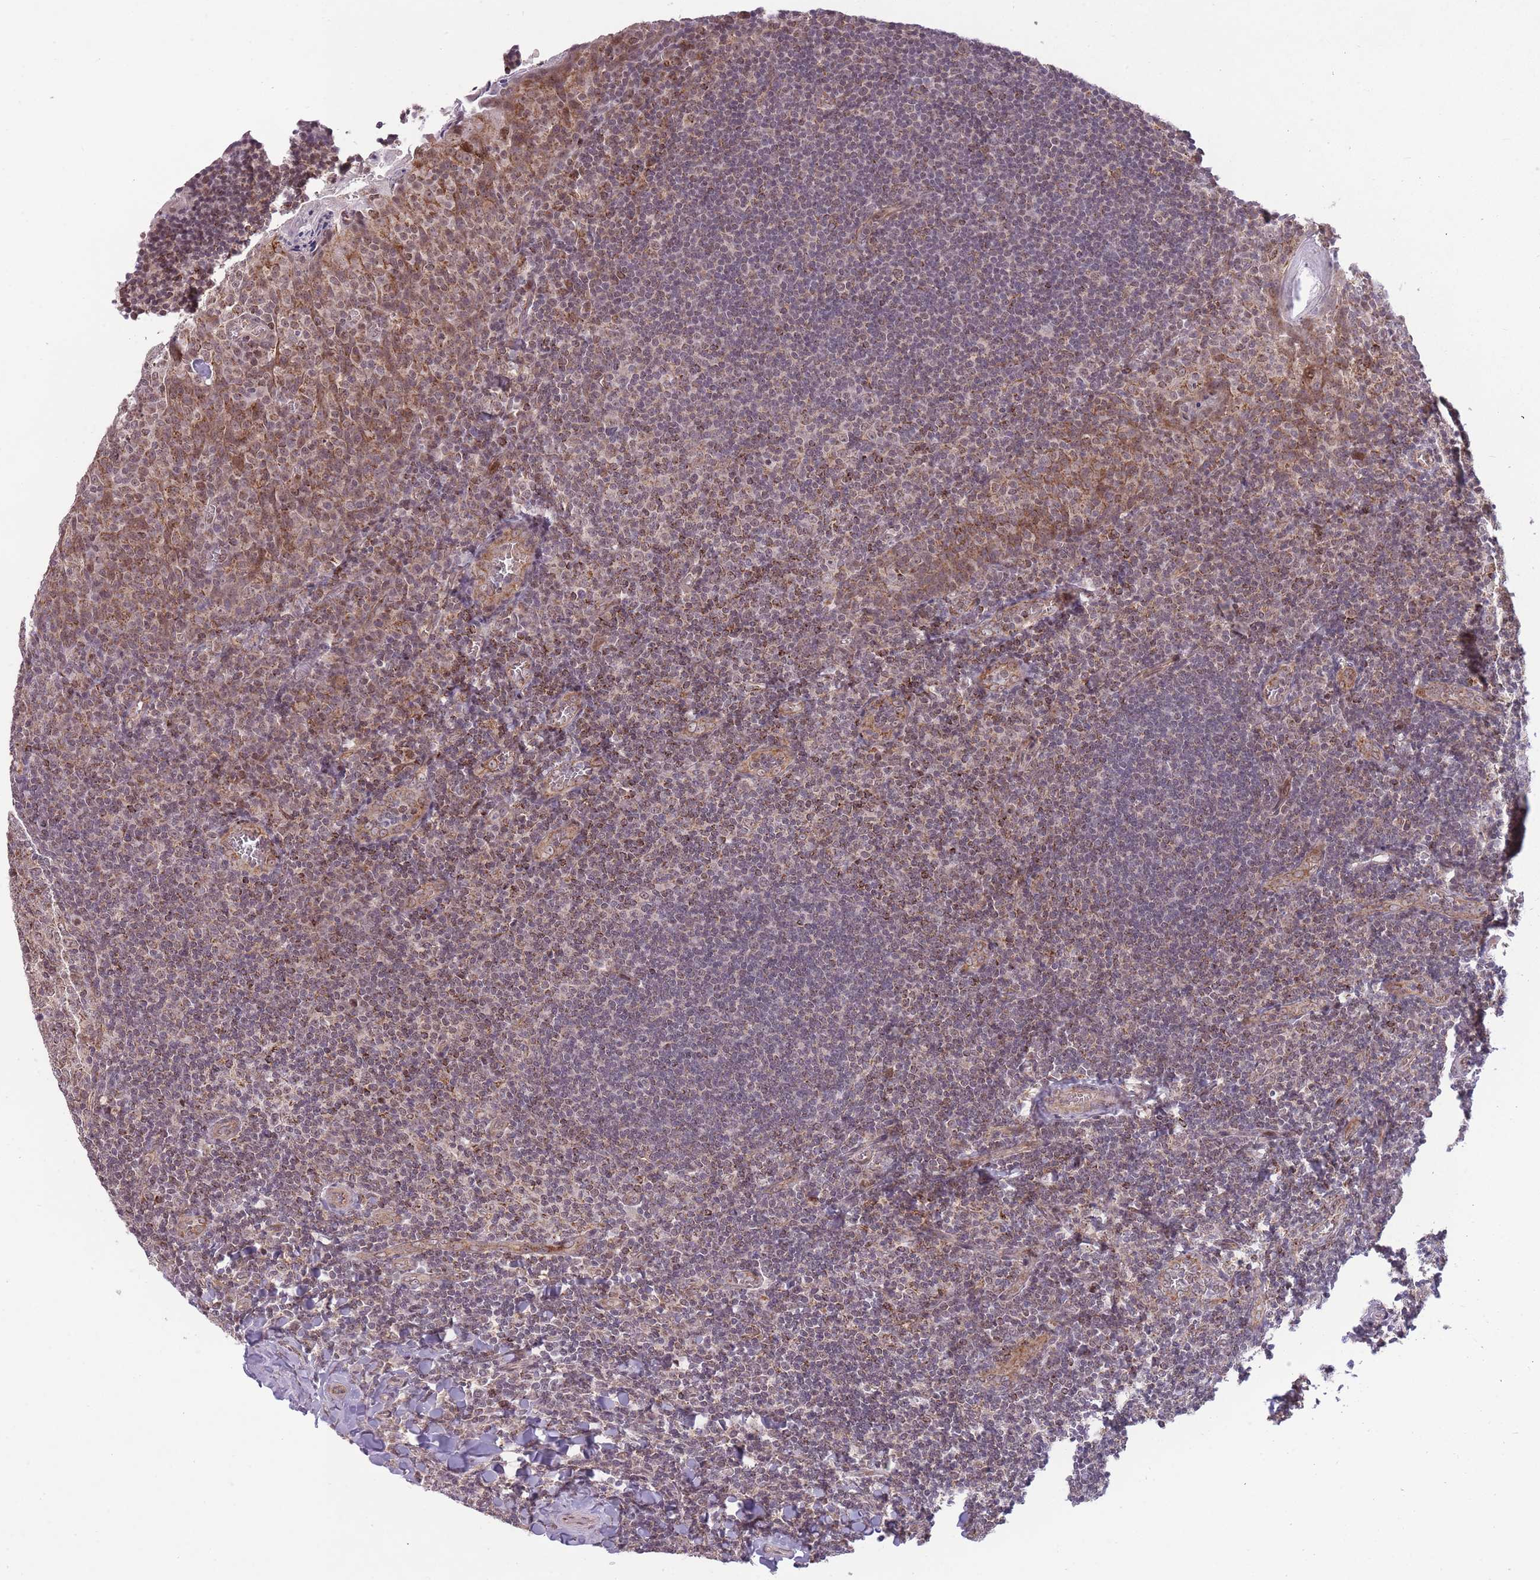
{"staining": {"intensity": "moderate", "quantity": ">75%", "location": "cytoplasmic/membranous"}, "tissue": "tonsil", "cell_type": "Germinal center cells", "image_type": "normal", "snomed": [{"axis": "morphology", "description": "Normal tissue, NOS"}, {"axis": "topography", "description": "Tonsil"}], "caption": "Immunohistochemical staining of unremarkable human tonsil demonstrates medium levels of moderate cytoplasmic/membranous staining in approximately >75% of germinal center cells.", "gene": "DPYSL4", "patient": {"sex": "male", "age": 27}}